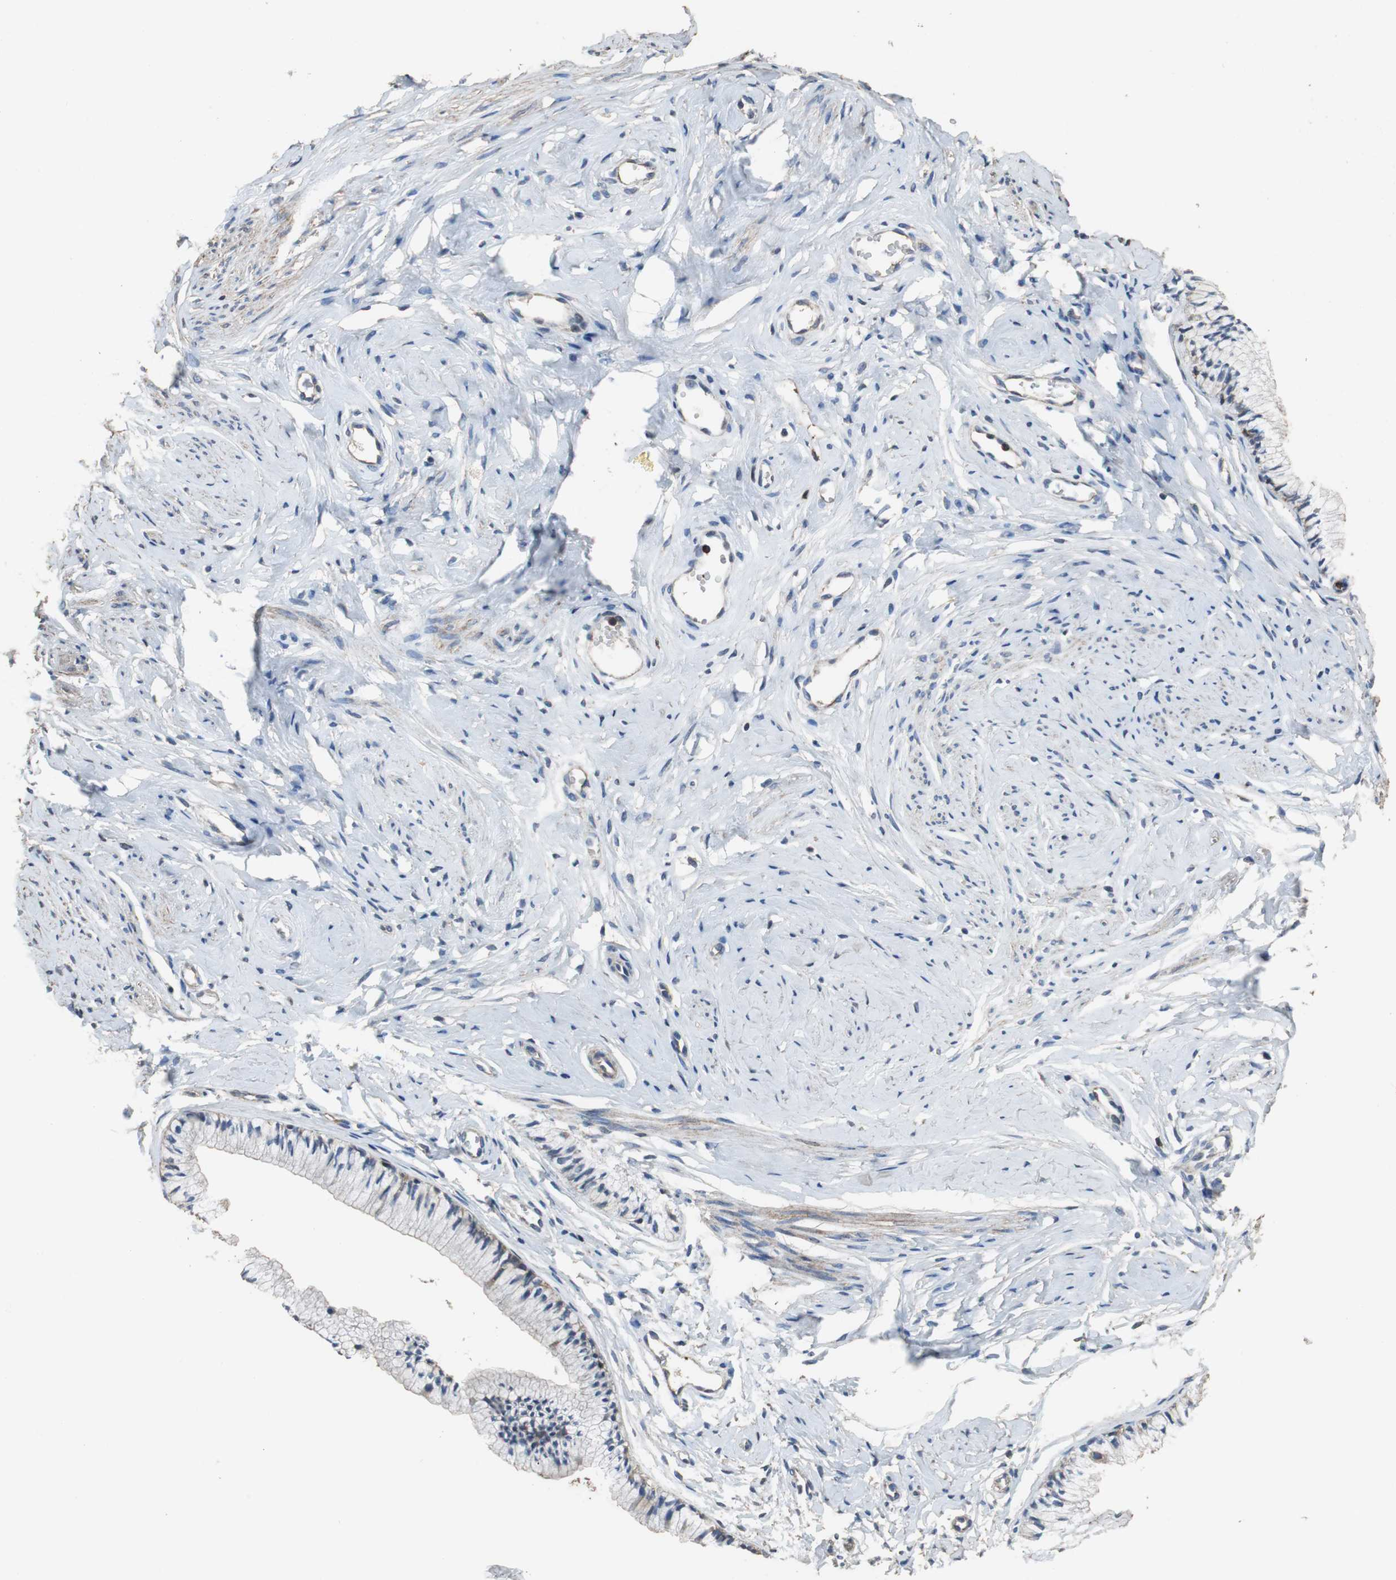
{"staining": {"intensity": "weak", "quantity": "<25%", "location": "cytoplasmic/membranous"}, "tissue": "cervix", "cell_type": "Glandular cells", "image_type": "normal", "snomed": [{"axis": "morphology", "description": "Normal tissue, NOS"}, {"axis": "topography", "description": "Cervix"}], "caption": "Cervix stained for a protein using immunohistochemistry shows no staining glandular cells.", "gene": "PRKRA", "patient": {"sex": "female", "age": 46}}